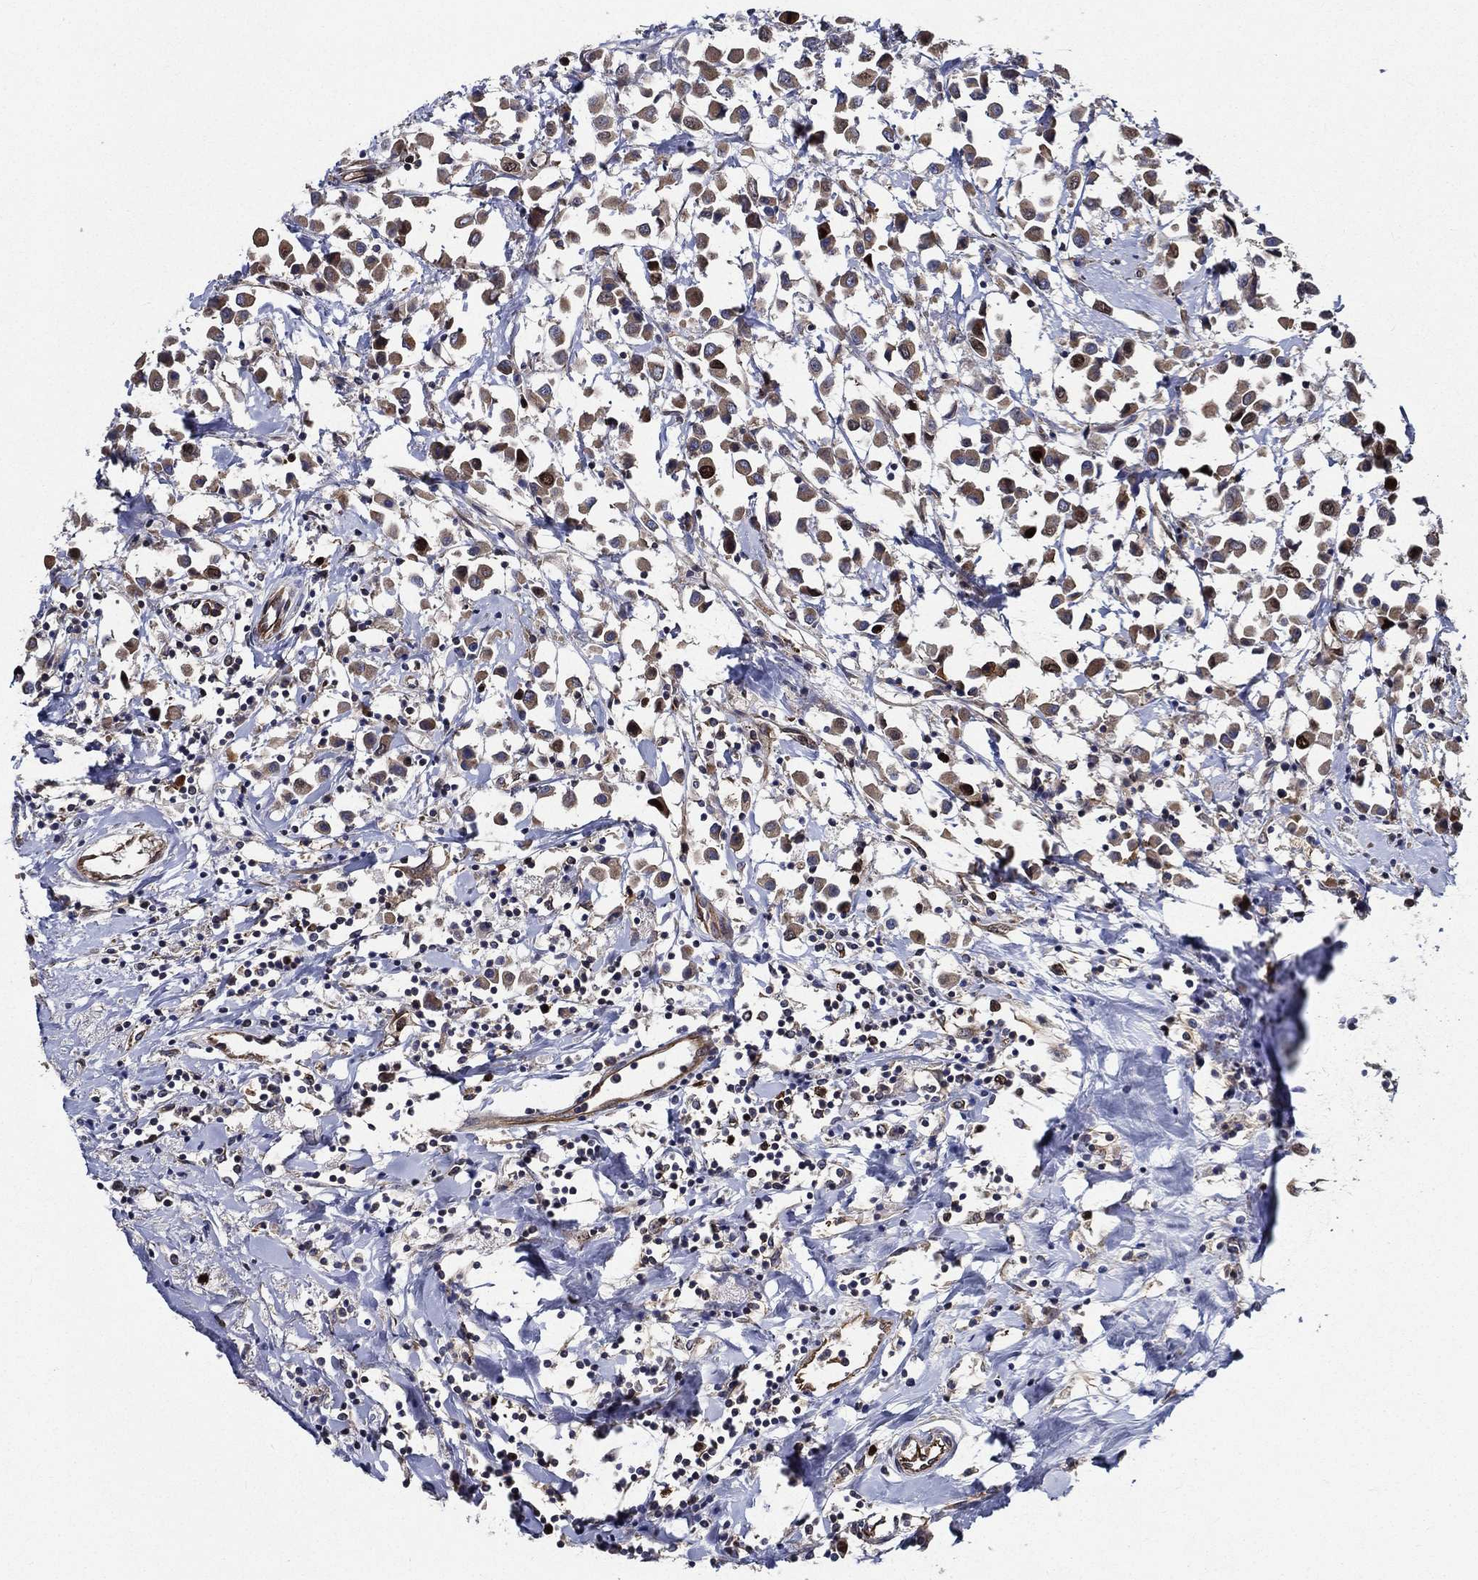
{"staining": {"intensity": "weak", "quantity": "25%-75%", "location": "cytoplasmic/membranous"}, "tissue": "breast cancer", "cell_type": "Tumor cells", "image_type": "cancer", "snomed": [{"axis": "morphology", "description": "Duct carcinoma"}, {"axis": "topography", "description": "Breast"}], "caption": "Protein positivity by IHC demonstrates weak cytoplasmic/membranous positivity in approximately 25%-75% of tumor cells in breast cancer.", "gene": "KIF20B", "patient": {"sex": "female", "age": 61}}